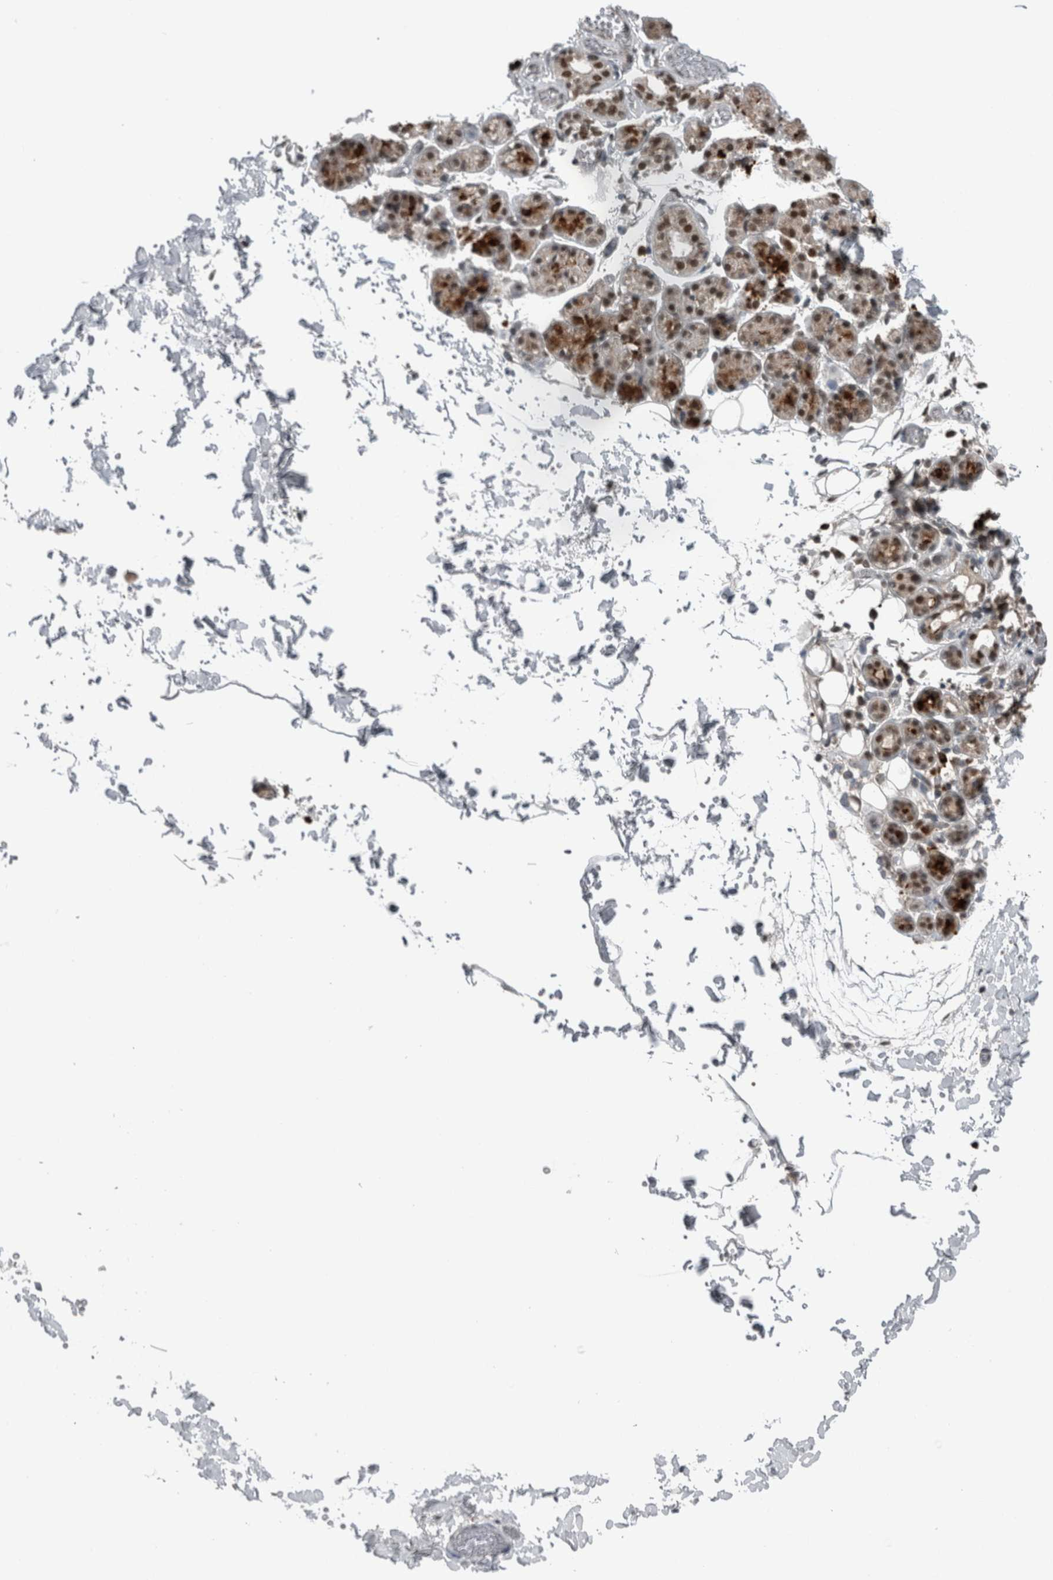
{"staining": {"intensity": "strong", "quantity": ">75%", "location": "nuclear"}, "tissue": "salivary gland", "cell_type": "Glandular cells", "image_type": "normal", "snomed": [{"axis": "morphology", "description": "Normal tissue, NOS"}, {"axis": "topography", "description": "Salivary gland"}], "caption": "Salivary gland stained with DAB immunohistochemistry shows high levels of strong nuclear expression in about >75% of glandular cells. (DAB (3,3'-diaminobenzidine) = brown stain, brightfield microscopy at high magnification).", "gene": "SPAG7", "patient": {"sex": "male", "age": 63}}